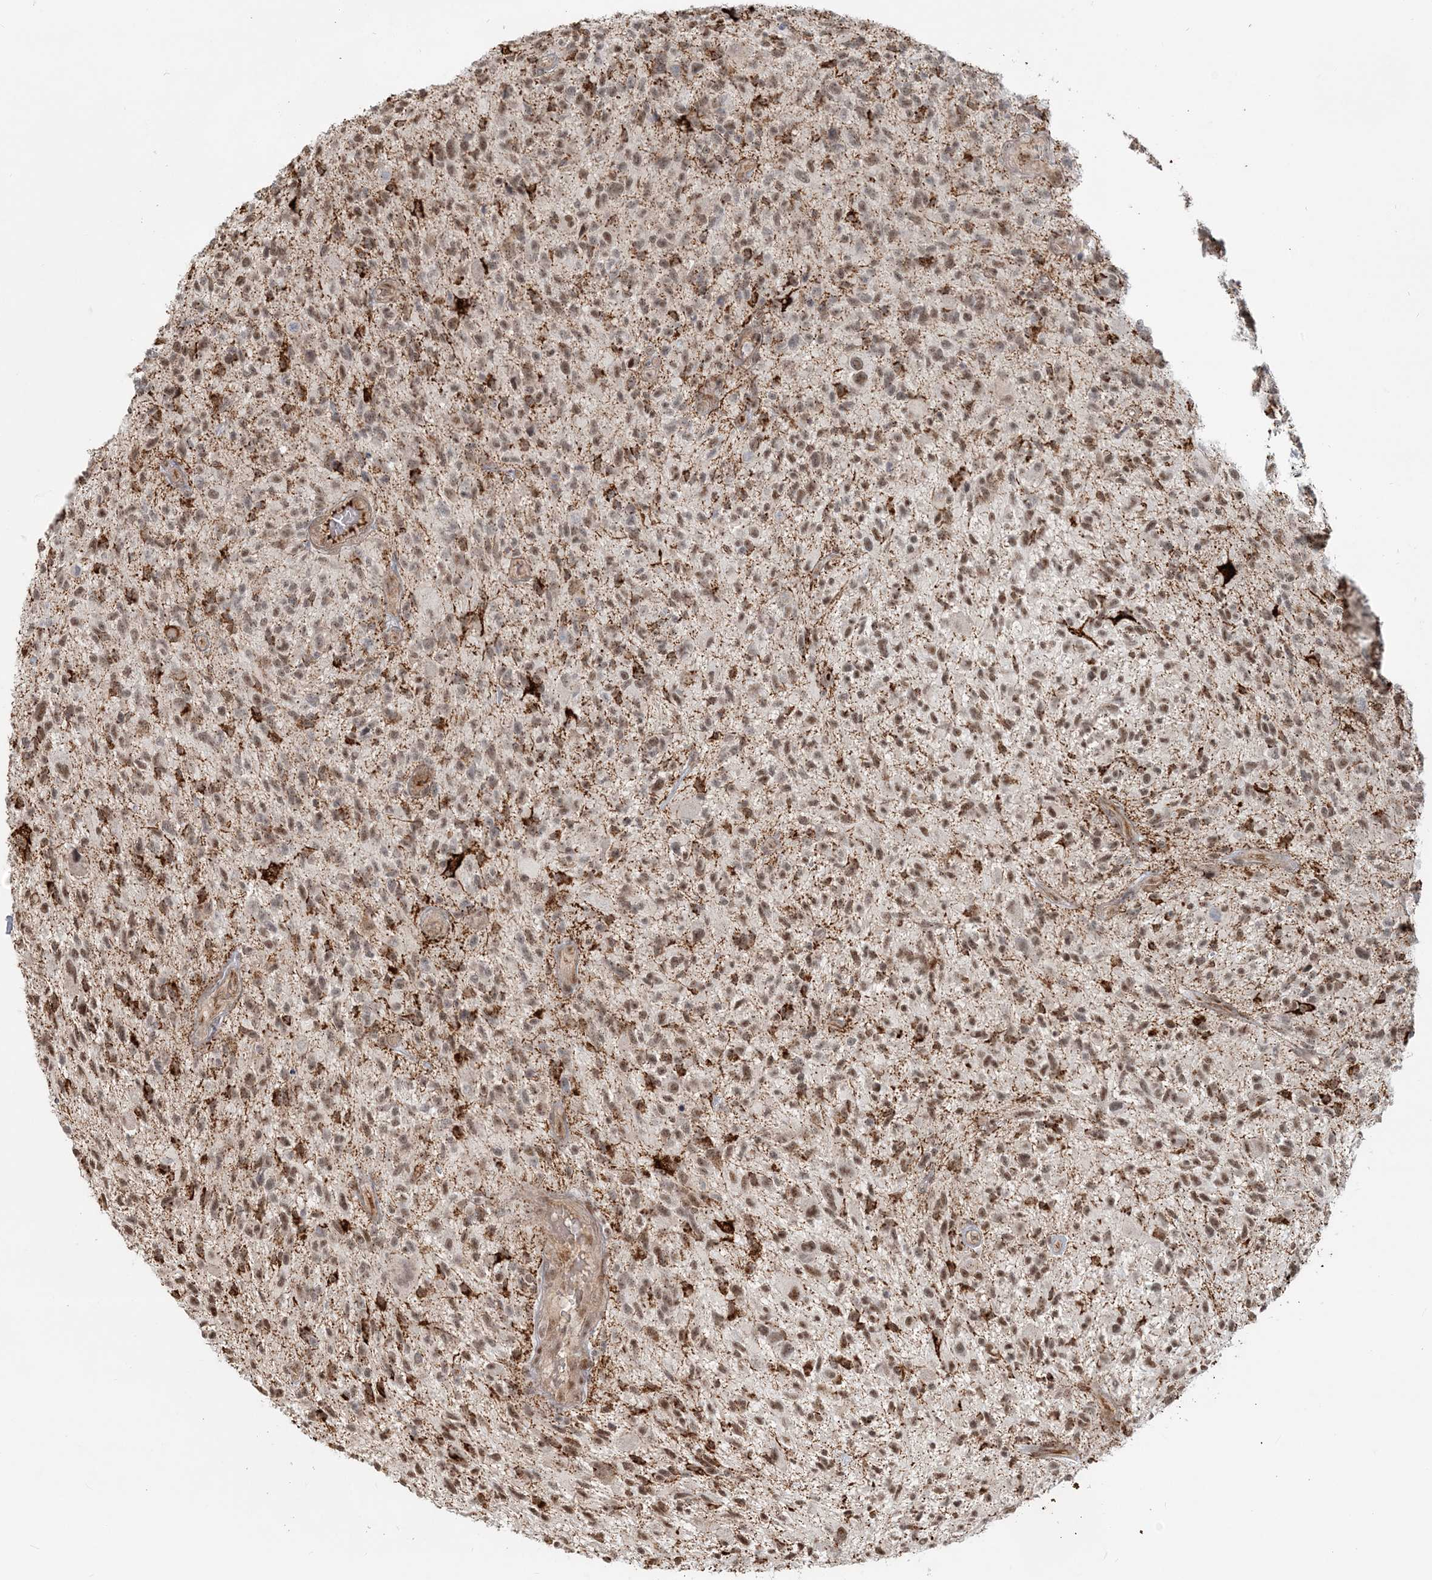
{"staining": {"intensity": "moderate", "quantity": ">75%", "location": "cytoplasmic/membranous,nuclear"}, "tissue": "glioma", "cell_type": "Tumor cells", "image_type": "cancer", "snomed": [{"axis": "morphology", "description": "Glioma, malignant, High grade"}, {"axis": "topography", "description": "Brain"}], "caption": "A histopathology image of human glioma stained for a protein exhibits moderate cytoplasmic/membranous and nuclear brown staining in tumor cells. (DAB (3,3'-diaminobenzidine) IHC with brightfield microscopy, high magnification).", "gene": "SH3PXD2A", "patient": {"sex": "male", "age": 47}}